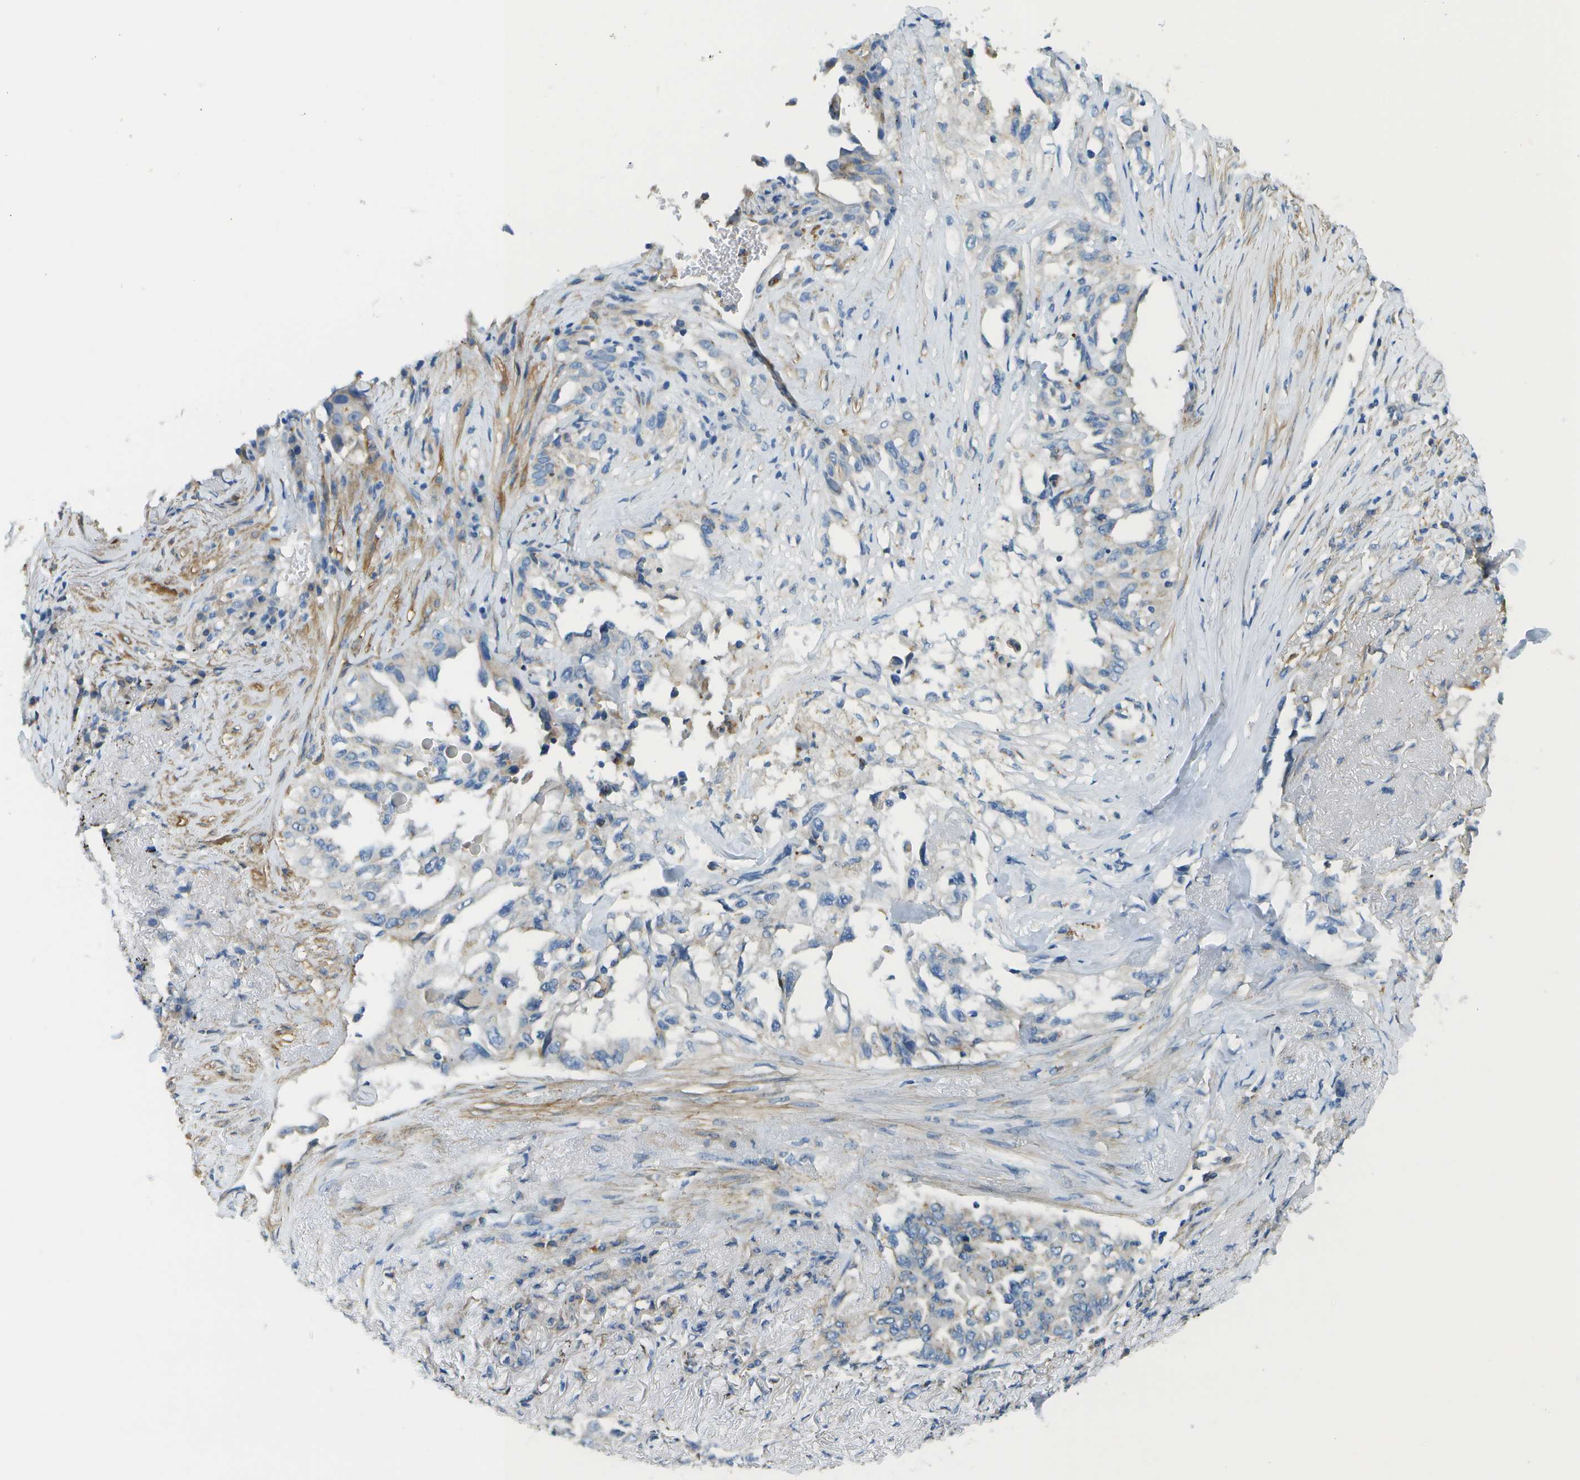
{"staining": {"intensity": "negative", "quantity": "none", "location": "none"}, "tissue": "lung cancer", "cell_type": "Tumor cells", "image_type": "cancer", "snomed": [{"axis": "morphology", "description": "Adenocarcinoma, NOS"}, {"axis": "topography", "description": "Lung"}], "caption": "Lung cancer (adenocarcinoma) was stained to show a protein in brown. There is no significant expression in tumor cells.", "gene": "MYH11", "patient": {"sex": "female", "age": 51}}